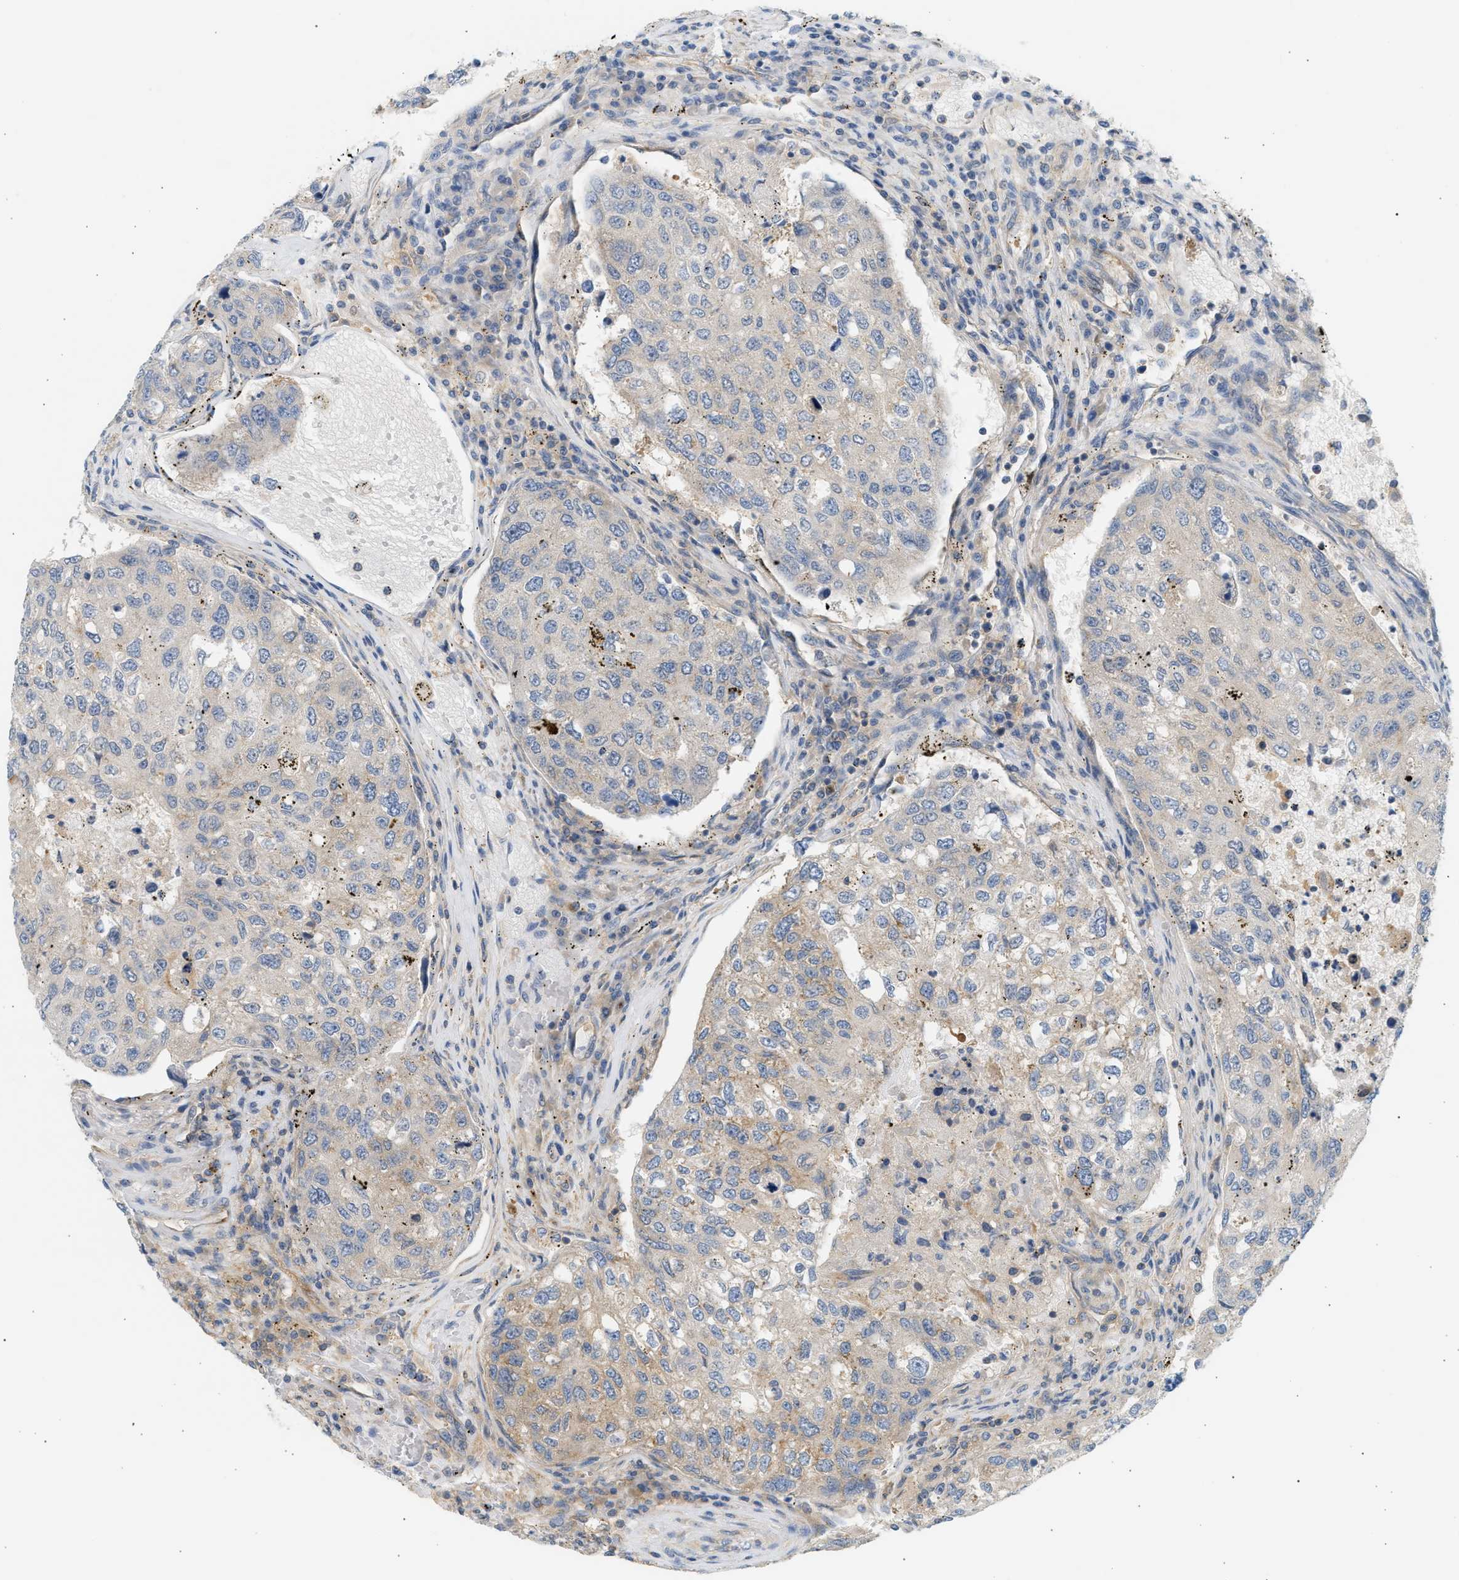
{"staining": {"intensity": "weak", "quantity": "25%-75%", "location": "cytoplasmic/membranous"}, "tissue": "urothelial cancer", "cell_type": "Tumor cells", "image_type": "cancer", "snomed": [{"axis": "morphology", "description": "Urothelial carcinoma, High grade"}, {"axis": "topography", "description": "Lymph node"}, {"axis": "topography", "description": "Urinary bladder"}], "caption": "A low amount of weak cytoplasmic/membranous expression is appreciated in approximately 25%-75% of tumor cells in urothelial carcinoma (high-grade) tissue.", "gene": "PAFAH1B1", "patient": {"sex": "male", "age": 51}}